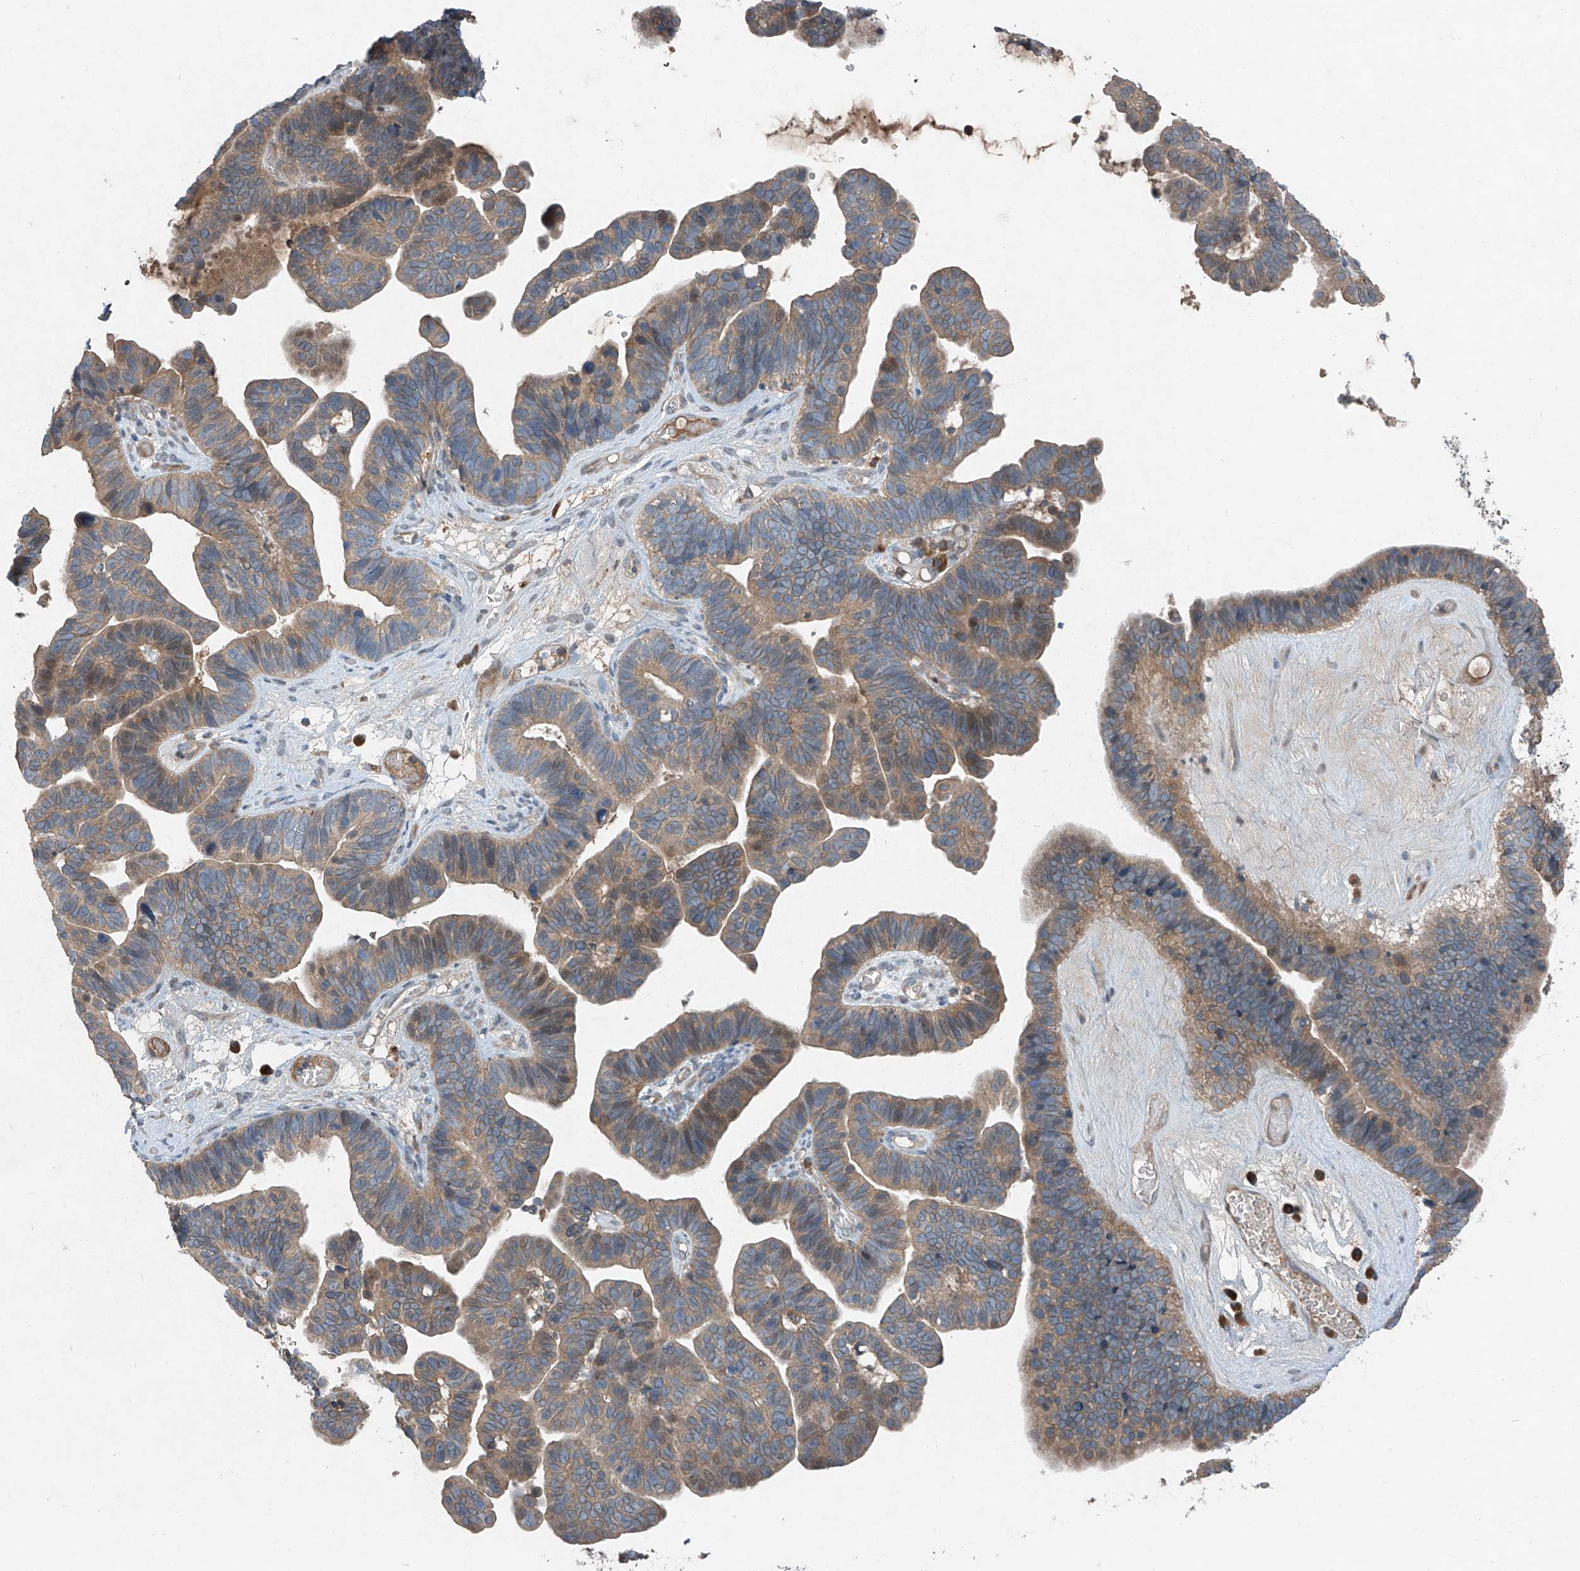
{"staining": {"intensity": "moderate", "quantity": ">75%", "location": "cytoplasmic/membranous"}, "tissue": "ovarian cancer", "cell_type": "Tumor cells", "image_type": "cancer", "snomed": [{"axis": "morphology", "description": "Cystadenocarcinoma, serous, NOS"}, {"axis": "topography", "description": "Ovary"}], "caption": "Tumor cells display moderate cytoplasmic/membranous staining in about >75% of cells in serous cystadenocarcinoma (ovarian).", "gene": "FOXRED2", "patient": {"sex": "female", "age": 56}}